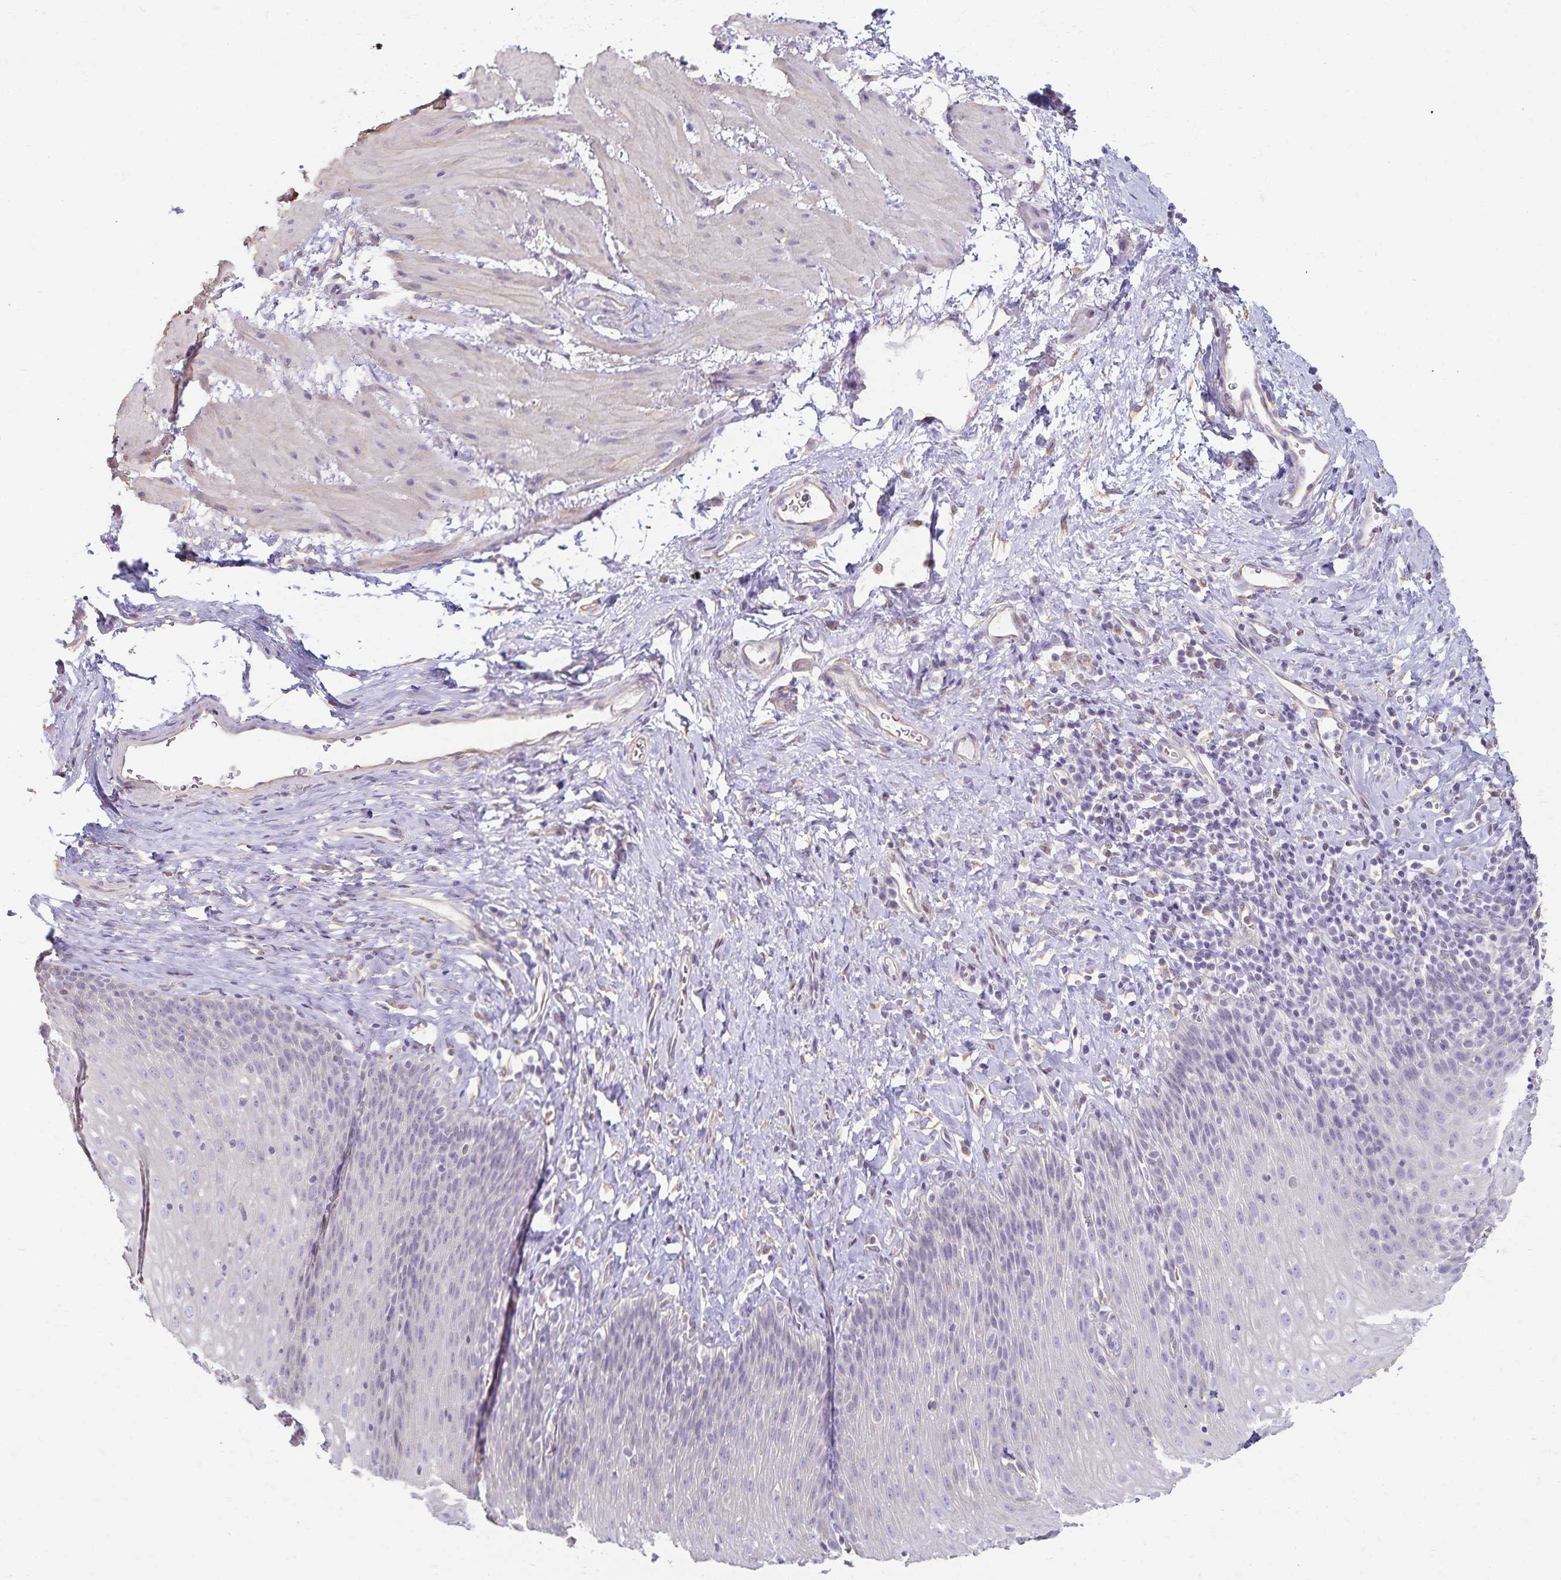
{"staining": {"intensity": "negative", "quantity": "none", "location": "none"}, "tissue": "esophagus", "cell_type": "Squamous epithelial cells", "image_type": "normal", "snomed": [{"axis": "morphology", "description": "Normal tissue, NOS"}, {"axis": "topography", "description": "Esophagus"}], "caption": "A micrograph of esophagus stained for a protein displays no brown staining in squamous epithelial cells. Brightfield microscopy of immunohistochemistry stained with DAB (3,3'-diaminobenzidine) (brown) and hematoxylin (blue), captured at high magnification.", "gene": "KISS1", "patient": {"sex": "female", "age": 61}}